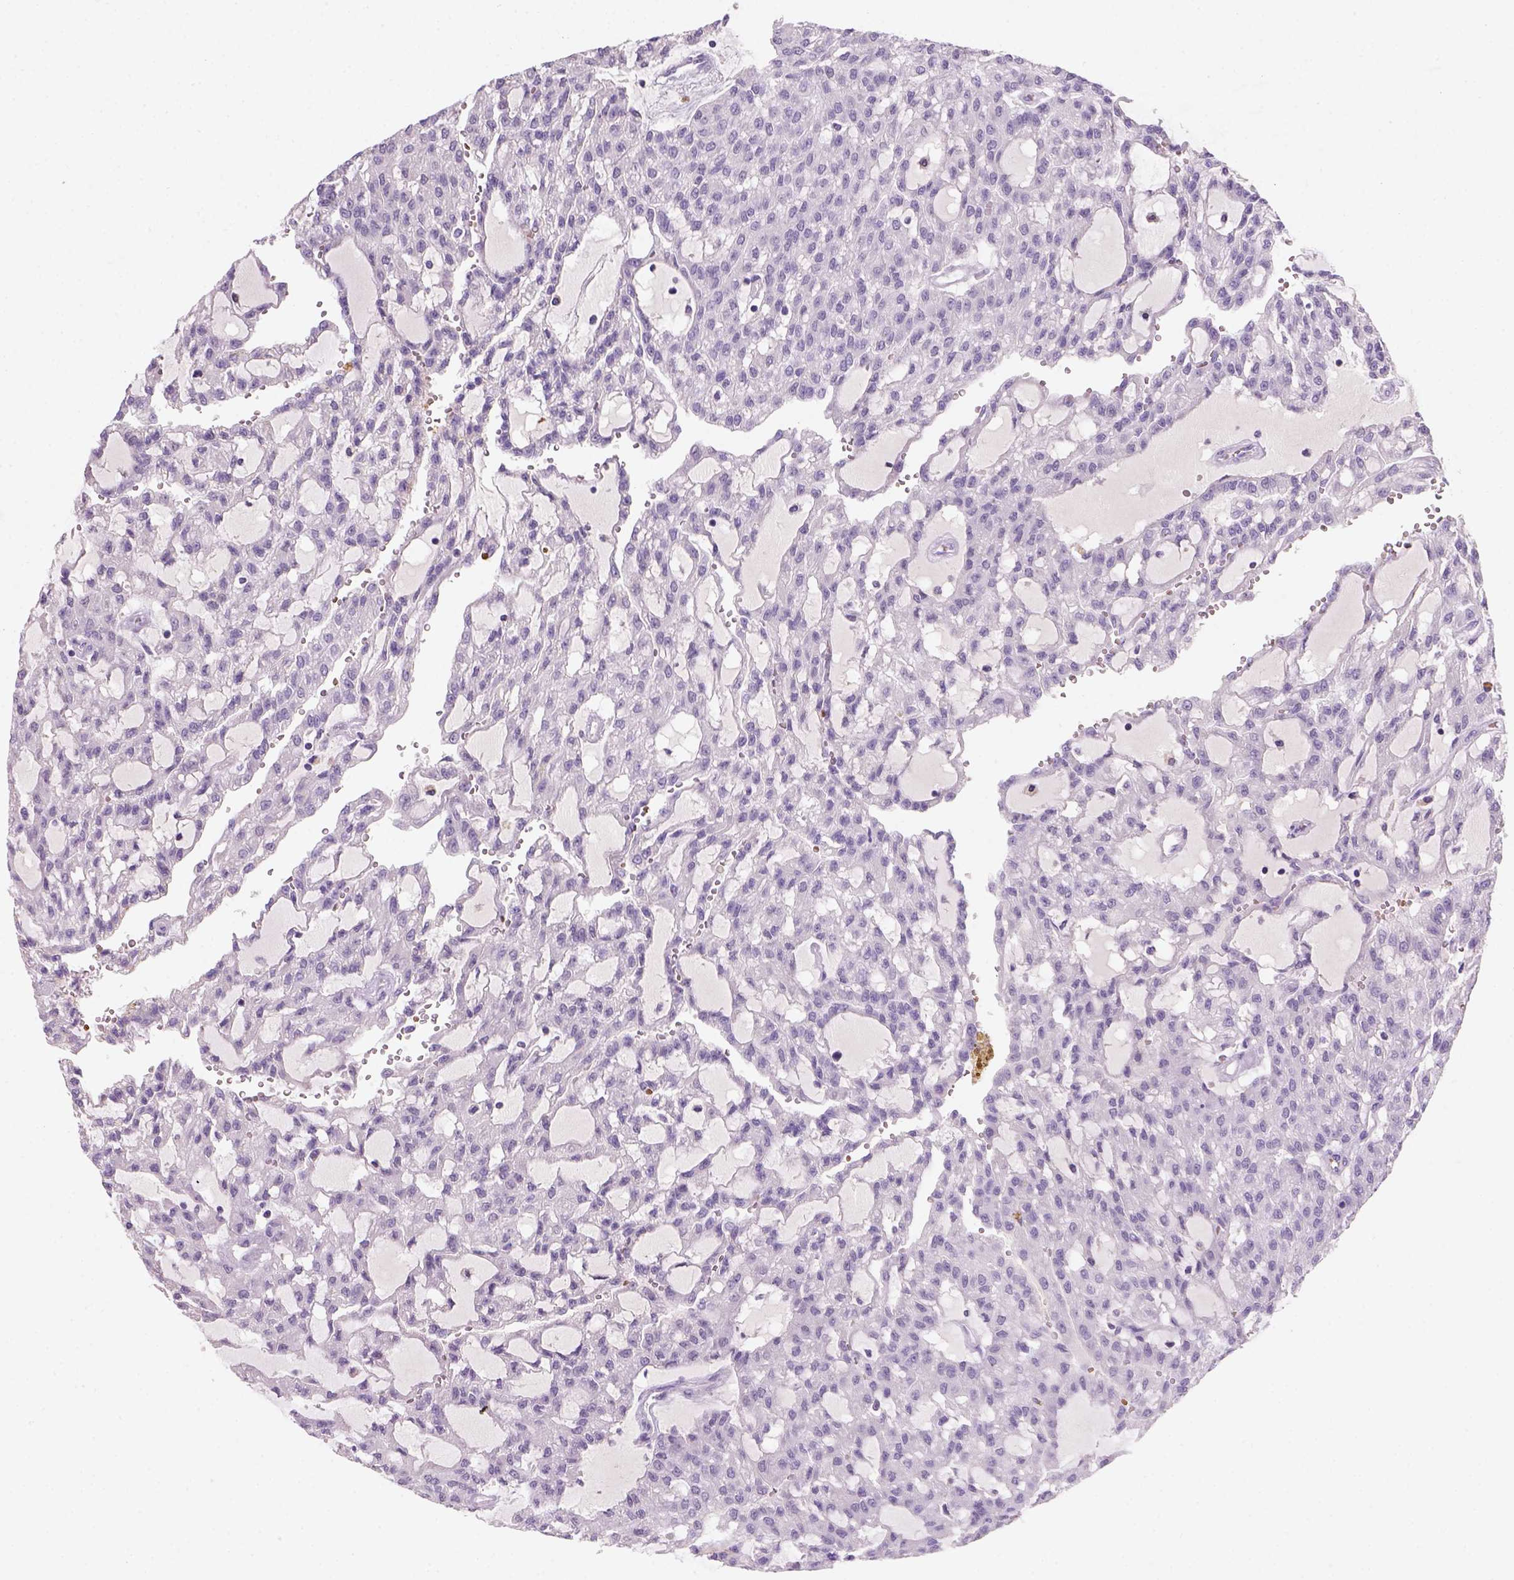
{"staining": {"intensity": "negative", "quantity": "none", "location": "none"}, "tissue": "renal cancer", "cell_type": "Tumor cells", "image_type": "cancer", "snomed": [{"axis": "morphology", "description": "Adenocarcinoma, NOS"}, {"axis": "topography", "description": "Kidney"}], "caption": "Renal cancer (adenocarcinoma) was stained to show a protein in brown. There is no significant expression in tumor cells.", "gene": "ZMAT4", "patient": {"sex": "male", "age": 63}}